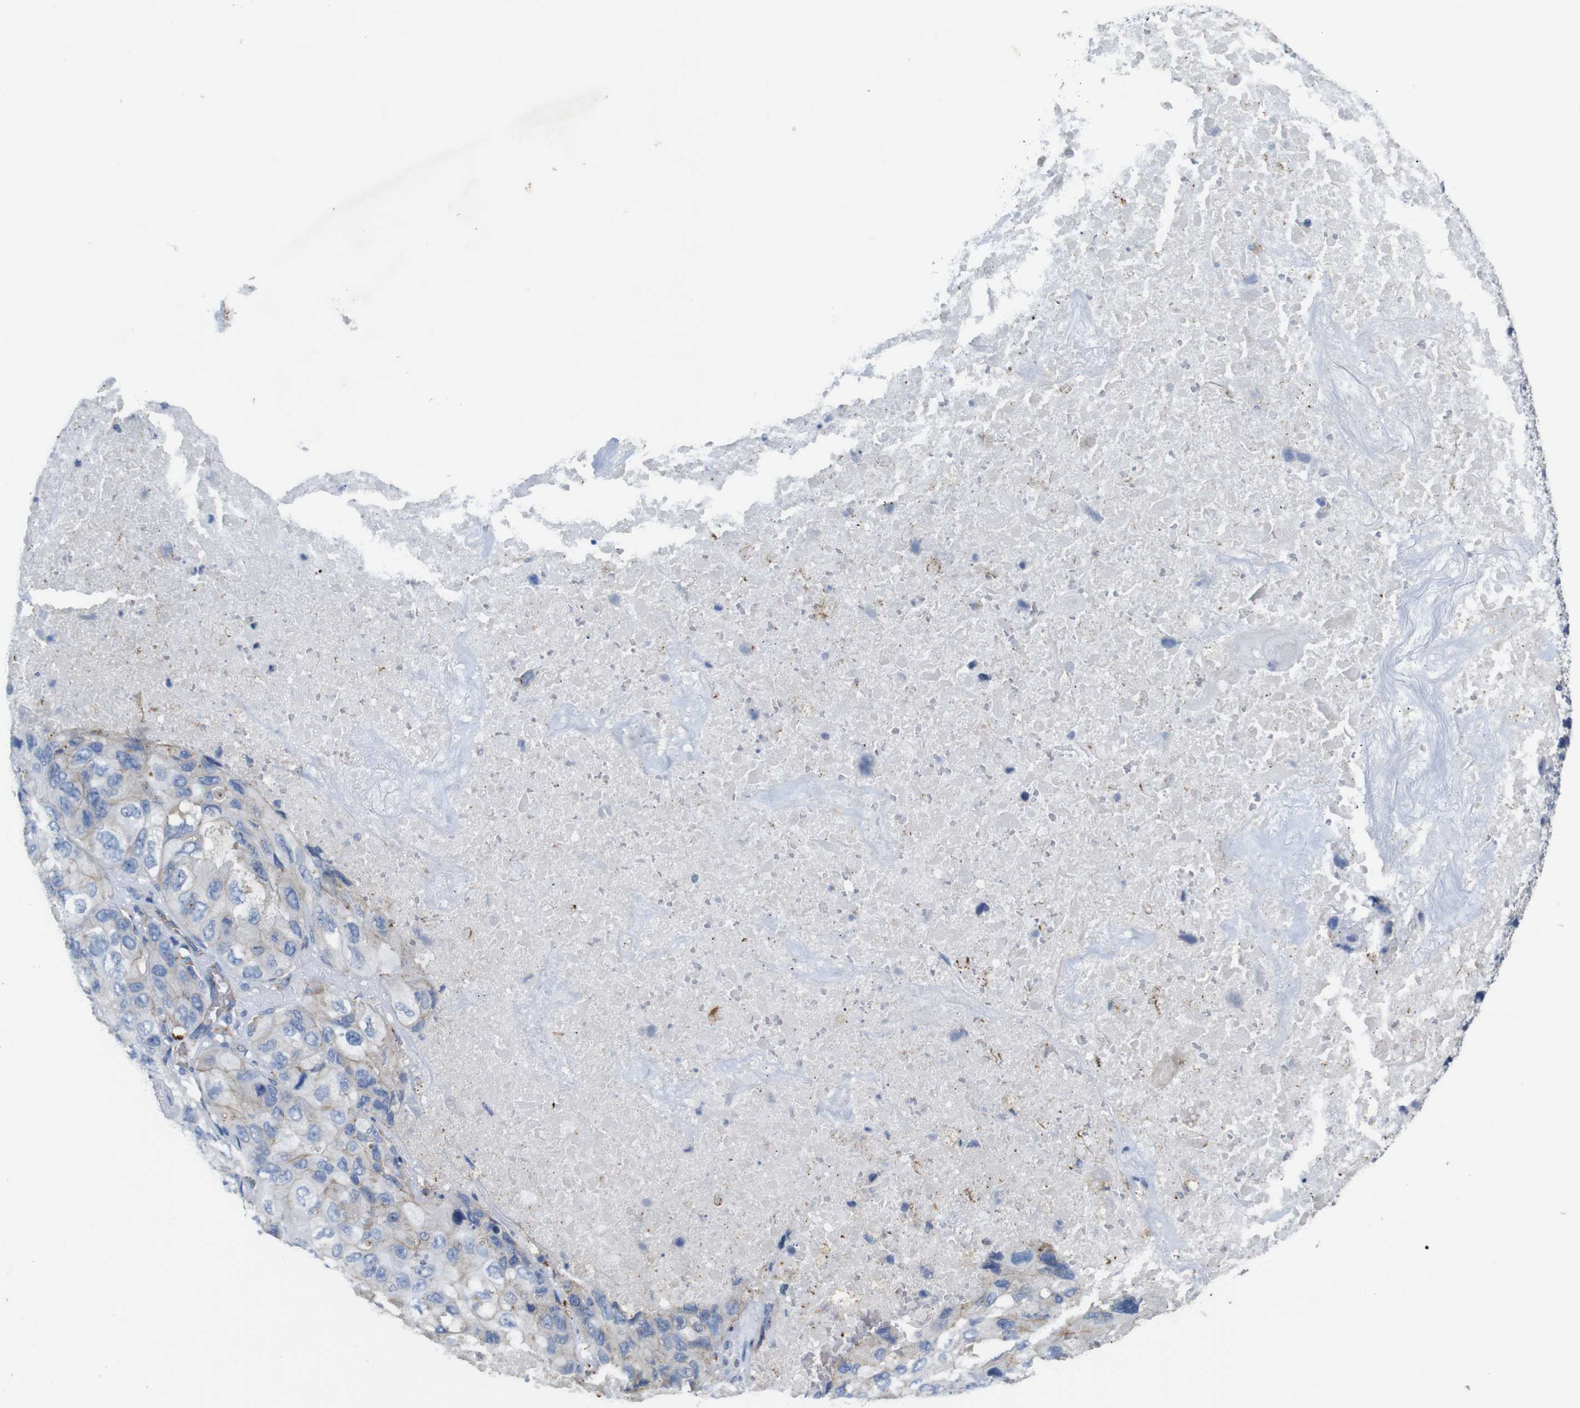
{"staining": {"intensity": "negative", "quantity": "none", "location": "none"}, "tissue": "lung cancer", "cell_type": "Tumor cells", "image_type": "cancer", "snomed": [{"axis": "morphology", "description": "Squamous cell carcinoma, NOS"}, {"axis": "topography", "description": "Lung"}], "caption": "This is a image of IHC staining of squamous cell carcinoma (lung), which shows no staining in tumor cells.", "gene": "NHLRC3", "patient": {"sex": "female", "age": 73}}